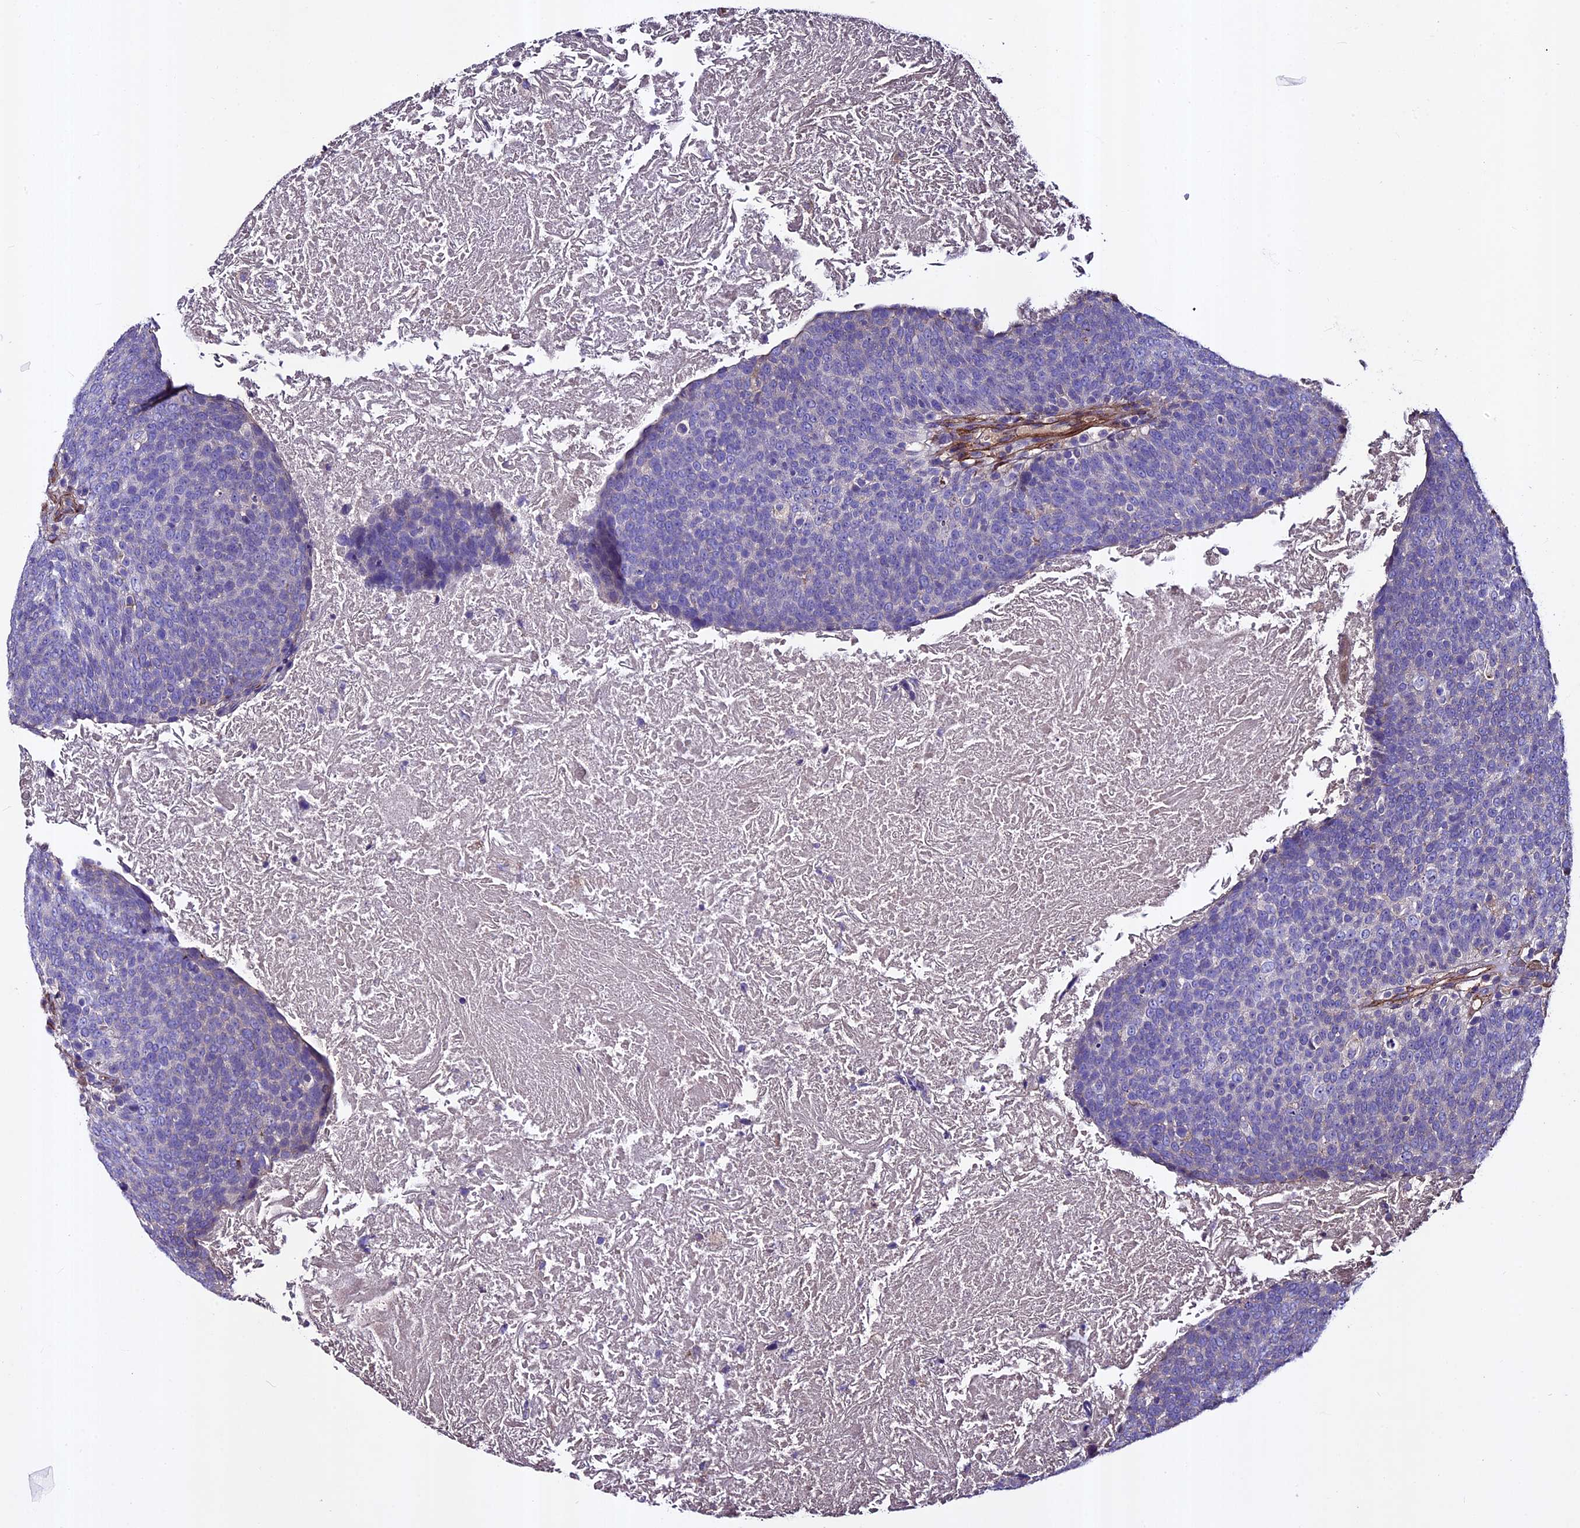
{"staining": {"intensity": "negative", "quantity": "none", "location": "none"}, "tissue": "head and neck cancer", "cell_type": "Tumor cells", "image_type": "cancer", "snomed": [{"axis": "morphology", "description": "Squamous cell carcinoma, NOS"}, {"axis": "morphology", "description": "Squamous cell carcinoma, metastatic, NOS"}, {"axis": "topography", "description": "Lymph node"}, {"axis": "topography", "description": "Head-Neck"}], "caption": "Immunohistochemical staining of head and neck cancer (metastatic squamous cell carcinoma) displays no significant positivity in tumor cells. (DAB (3,3'-diaminobenzidine) immunohistochemistry (IHC) visualized using brightfield microscopy, high magnification).", "gene": "EVA1B", "patient": {"sex": "male", "age": 62}}